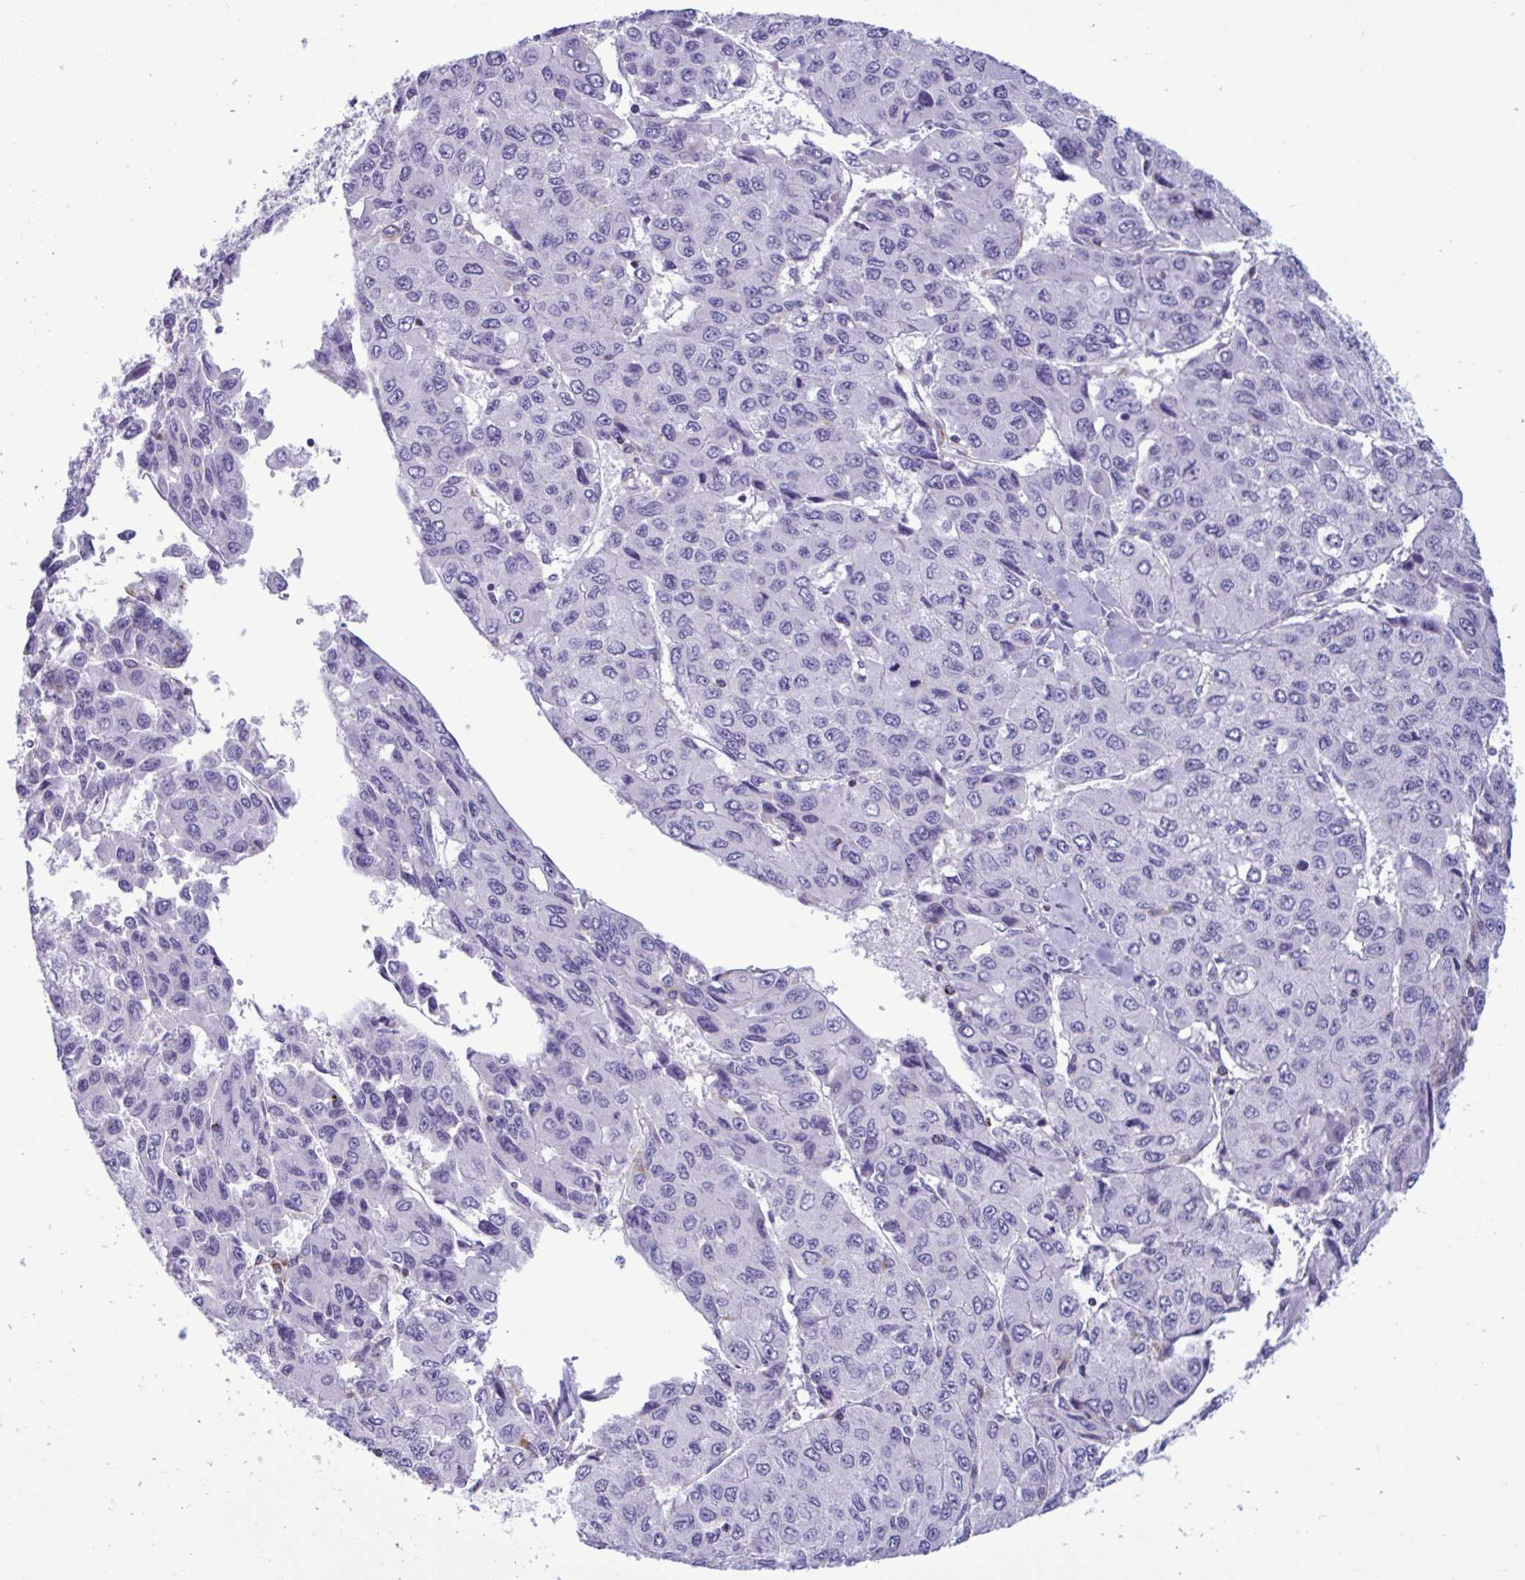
{"staining": {"intensity": "negative", "quantity": "none", "location": "none"}, "tissue": "liver cancer", "cell_type": "Tumor cells", "image_type": "cancer", "snomed": [{"axis": "morphology", "description": "Carcinoma, Hepatocellular, NOS"}, {"axis": "topography", "description": "Liver"}], "caption": "A histopathology image of hepatocellular carcinoma (liver) stained for a protein displays no brown staining in tumor cells.", "gene": "XCL1", "patient": {"sex": "female", "age": 66}}